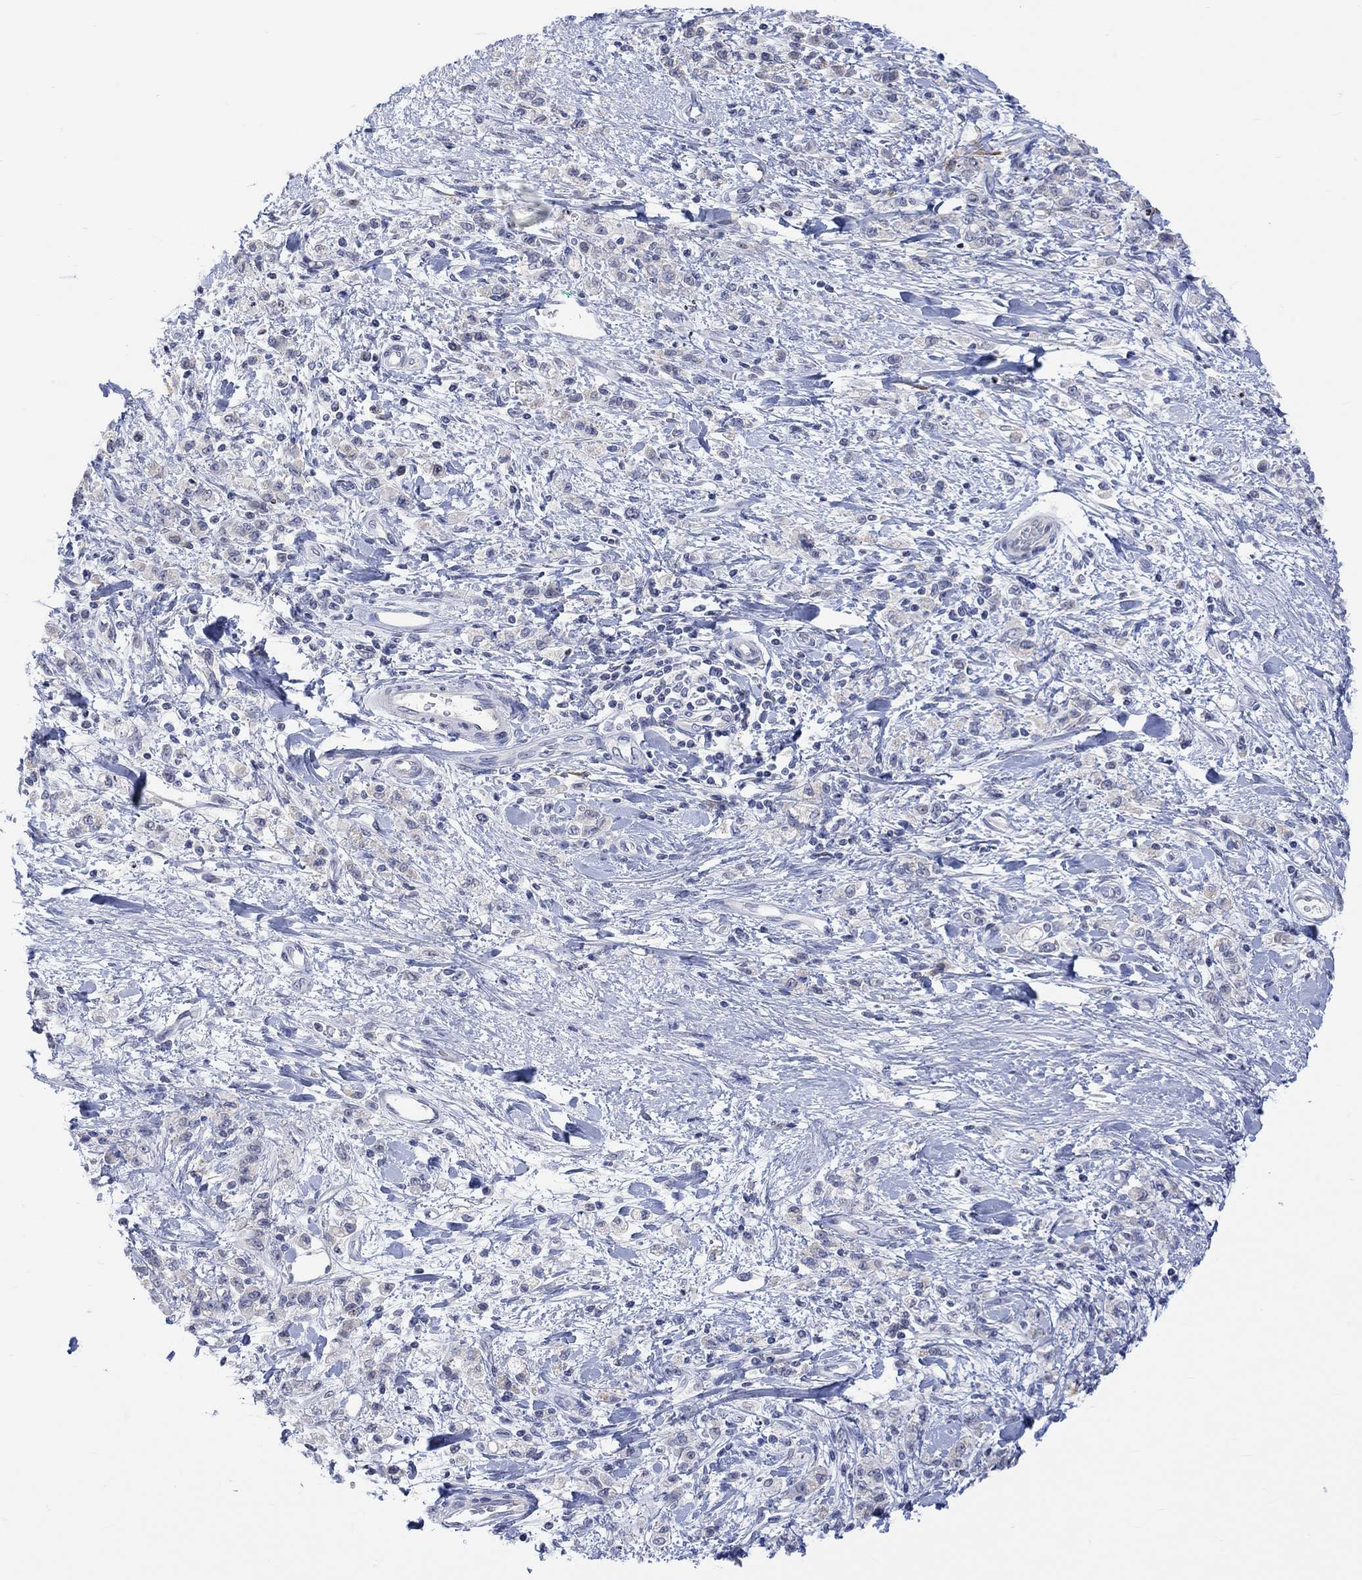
{"staining": {"intensity": "negative", "quantity": "none", "location": "none"}, "tissue": "stomach cancer", "cell_type": "Tumor cells", "image_type": "cancer", "snomed": [{"axis": "morphology", "description": "Adenocarcinoma, NOS"}, {"axis": "topography", "description": "Stomach"}], "caption": "This is an immunohistochemistry histopathology image of stomach cancer (adenocarcinoma). There is no staining in tumor cells.", "gene": "DCX", "patient": {"sex": "male", "age": 77}}